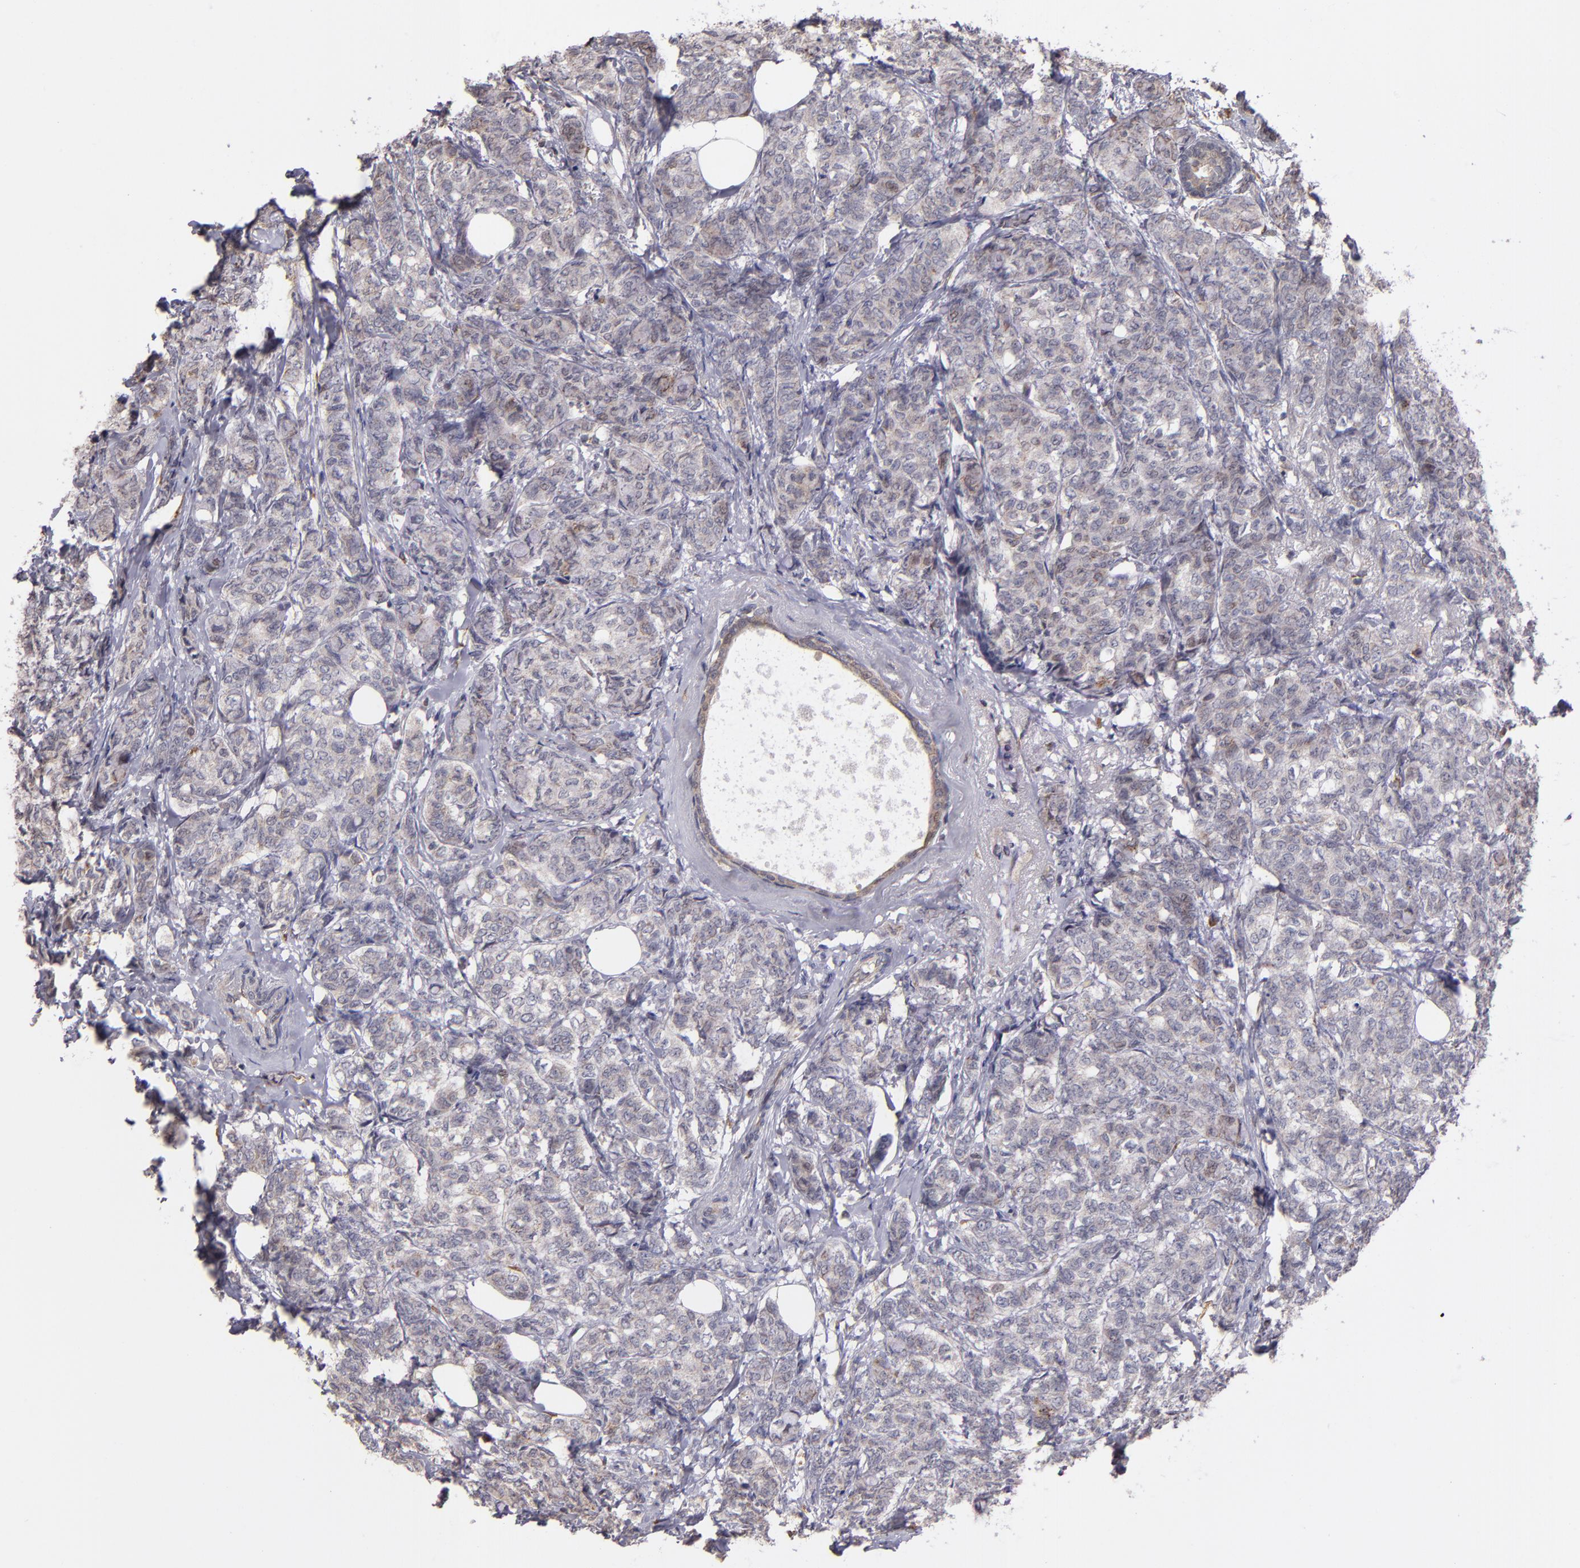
{"staining": {"intensity": "weak", "quantity": ">75%", "location": "cytoplasmic/membranous"}, "tissue": "breast cancer", "cell_type": "Tumor cells", "image_type": "cancer", "snomed": [{"axis": "morphology", "description": "Lobular carcinoma"}, {"axis": "topography", "description": "Breast"}], "caption": "Protein expression analysis of breast lobular carcinoma shows weak cytoplasmic/membranous positivity in approximately >75% of tumor cells. The staining is performed using DAB brown chromogen to label protein expression. The nuclei are counter-stained blue using hematoxylin.", "gene": "CASP1", "patient": {"sex": "female", "age": 60}}